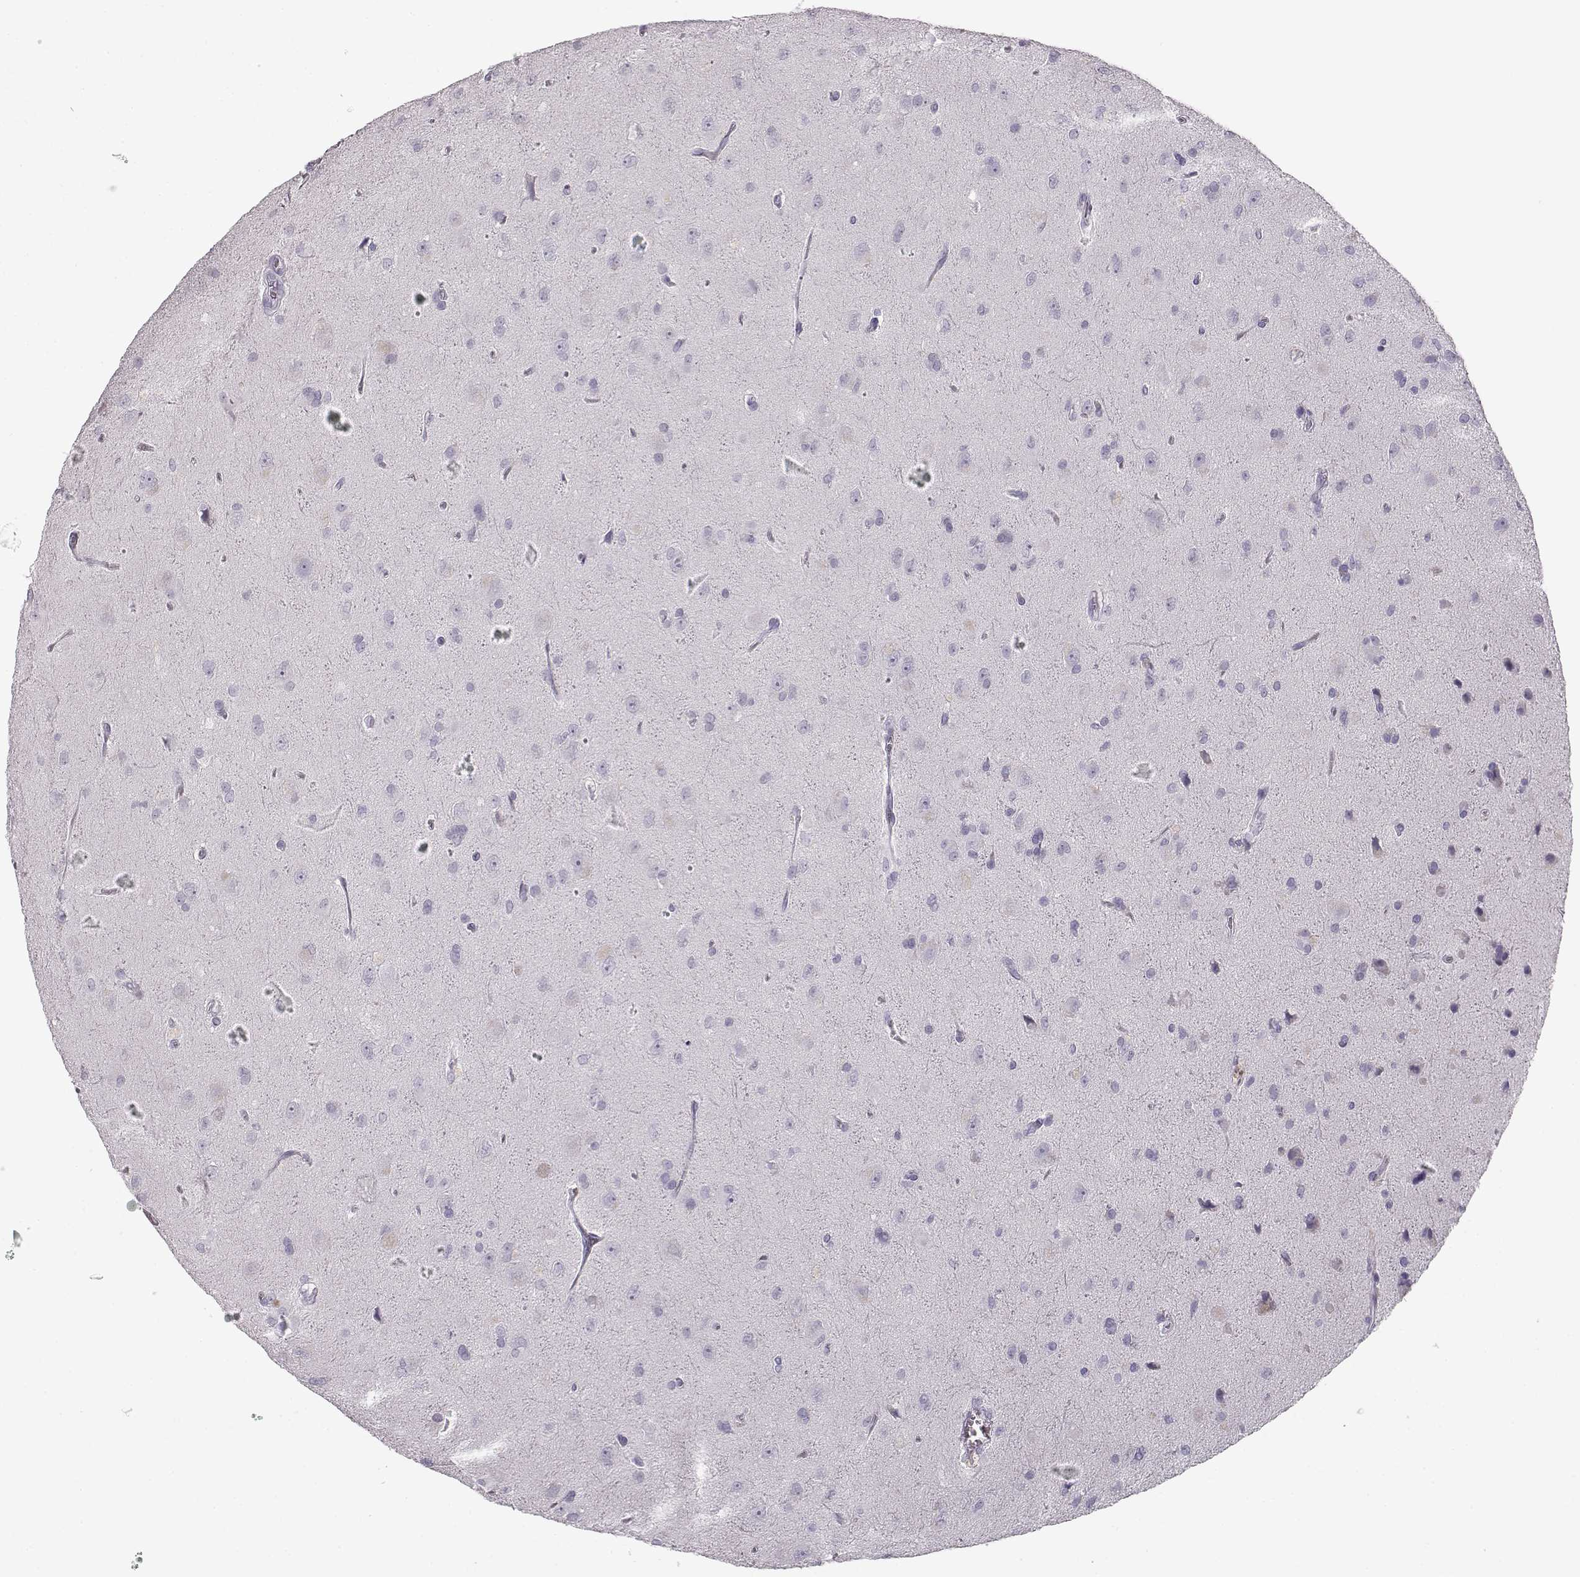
{"staining": {"intensity": "negative", "quantity": "none", "location": "none"}, "tissue": "glioma", "cell_type": "Tumor cells", "image_type": "cancer", "snomed": [{"axis": "morphology", "description": "Glioma, malignant, Low grade"}, {"axis": "topography", "description": "Brain"}], "caption": "There is no significant positivity in tumor cells of glioma.", "gene": "BFSP2", "patient": {"sex": "male", "age": 58}}